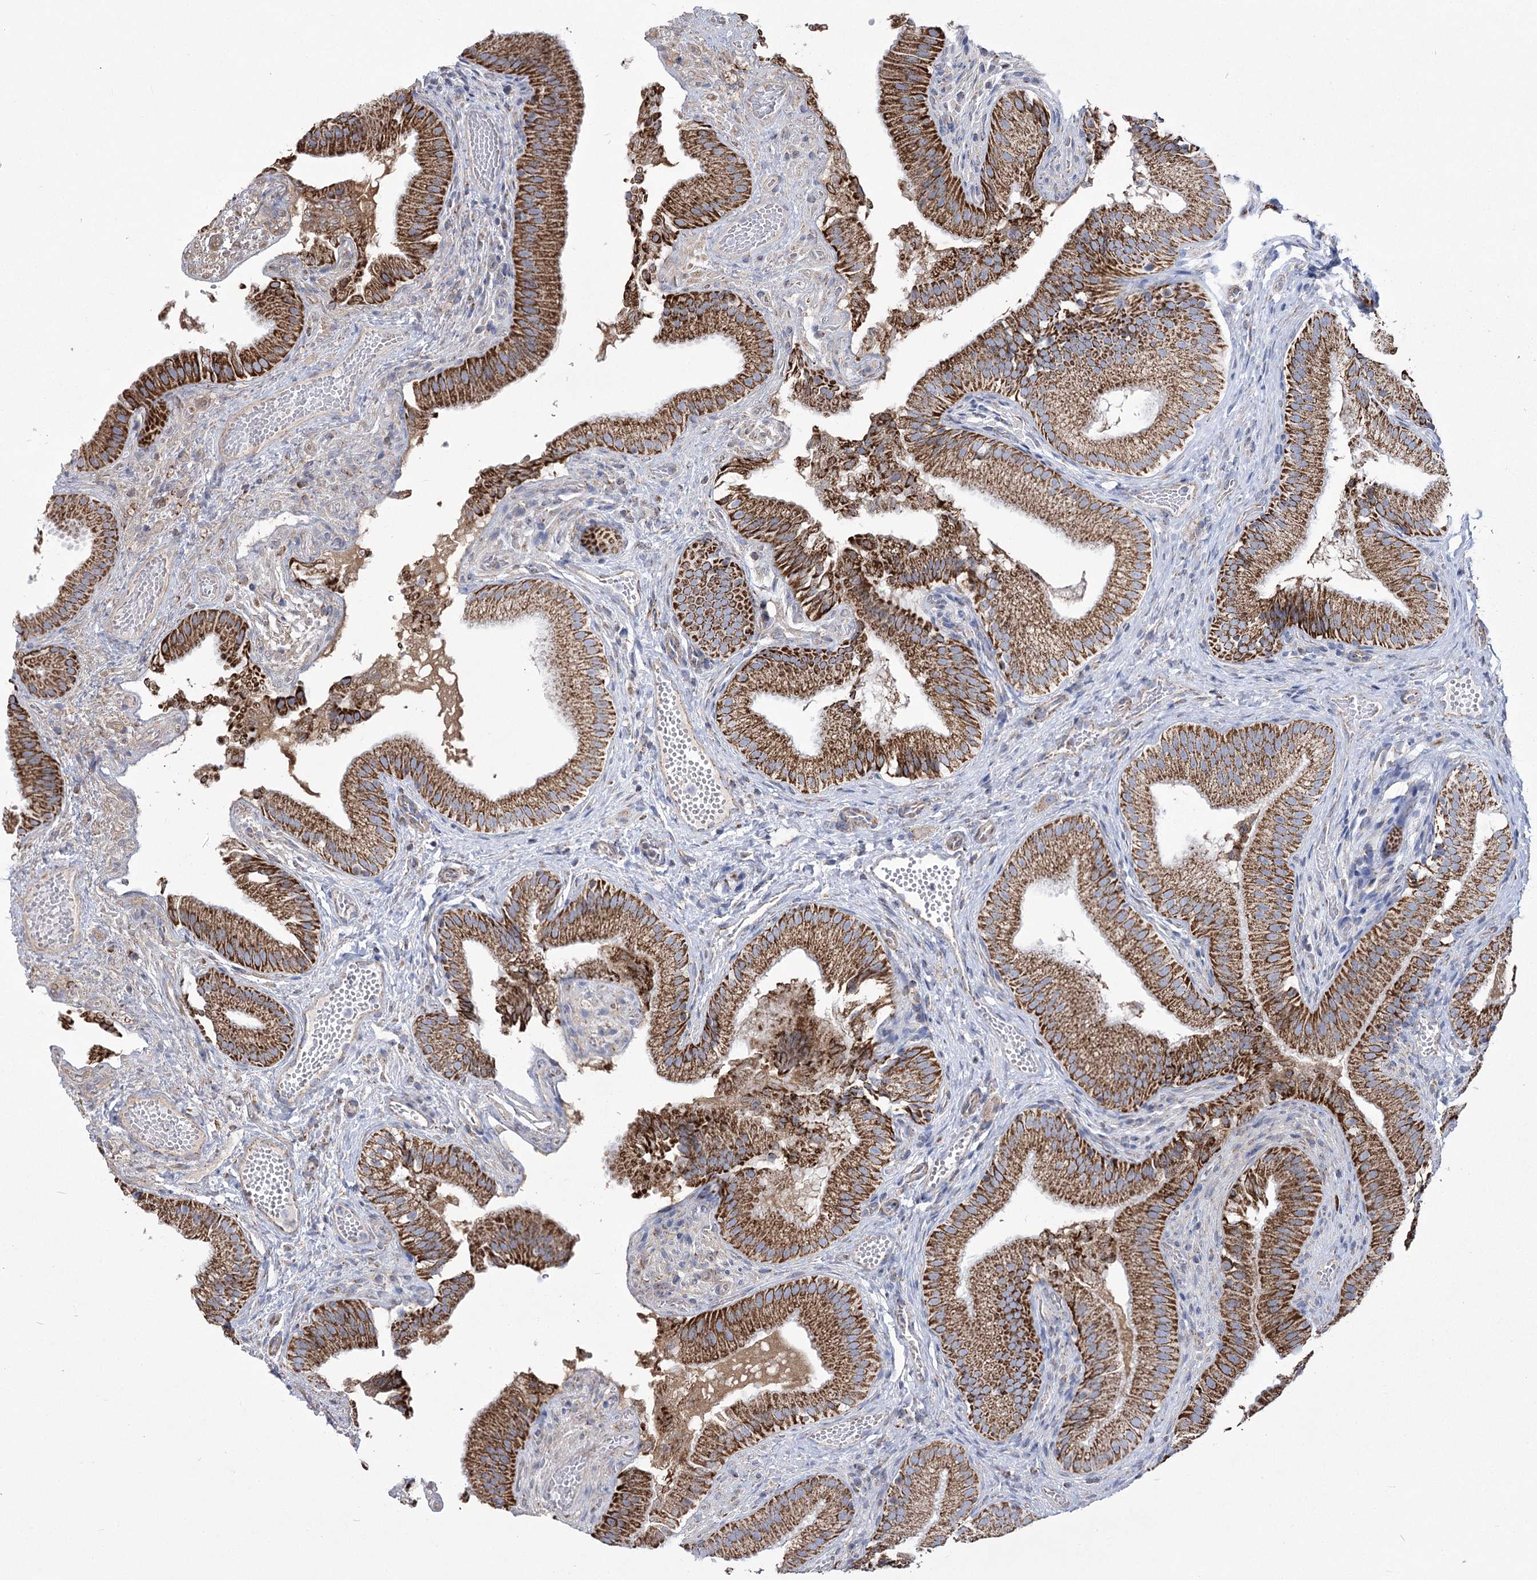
{"staining": {"intensity": "strong", "quantity": ">75%", "location": "cytoplasmic/membranous"}, "tissue": "gallbladder", "cell_type": "Glandular cells", "image_type": "normal", "snomed": [{"axis": "morphology", "description": "Normal tissue, NOS"}, {"axis": "topography", "description": "Gallbladder"}], "caption": "Gallbladder stained with DAB immunohistochemistry demonstrates high levels of strong cytoplasmic/membranous expression in about >75% of glandular cells. Nuclei are stained in blue.", "gene": "PDHB", "patient": {"sex": "female", "age": 30}}